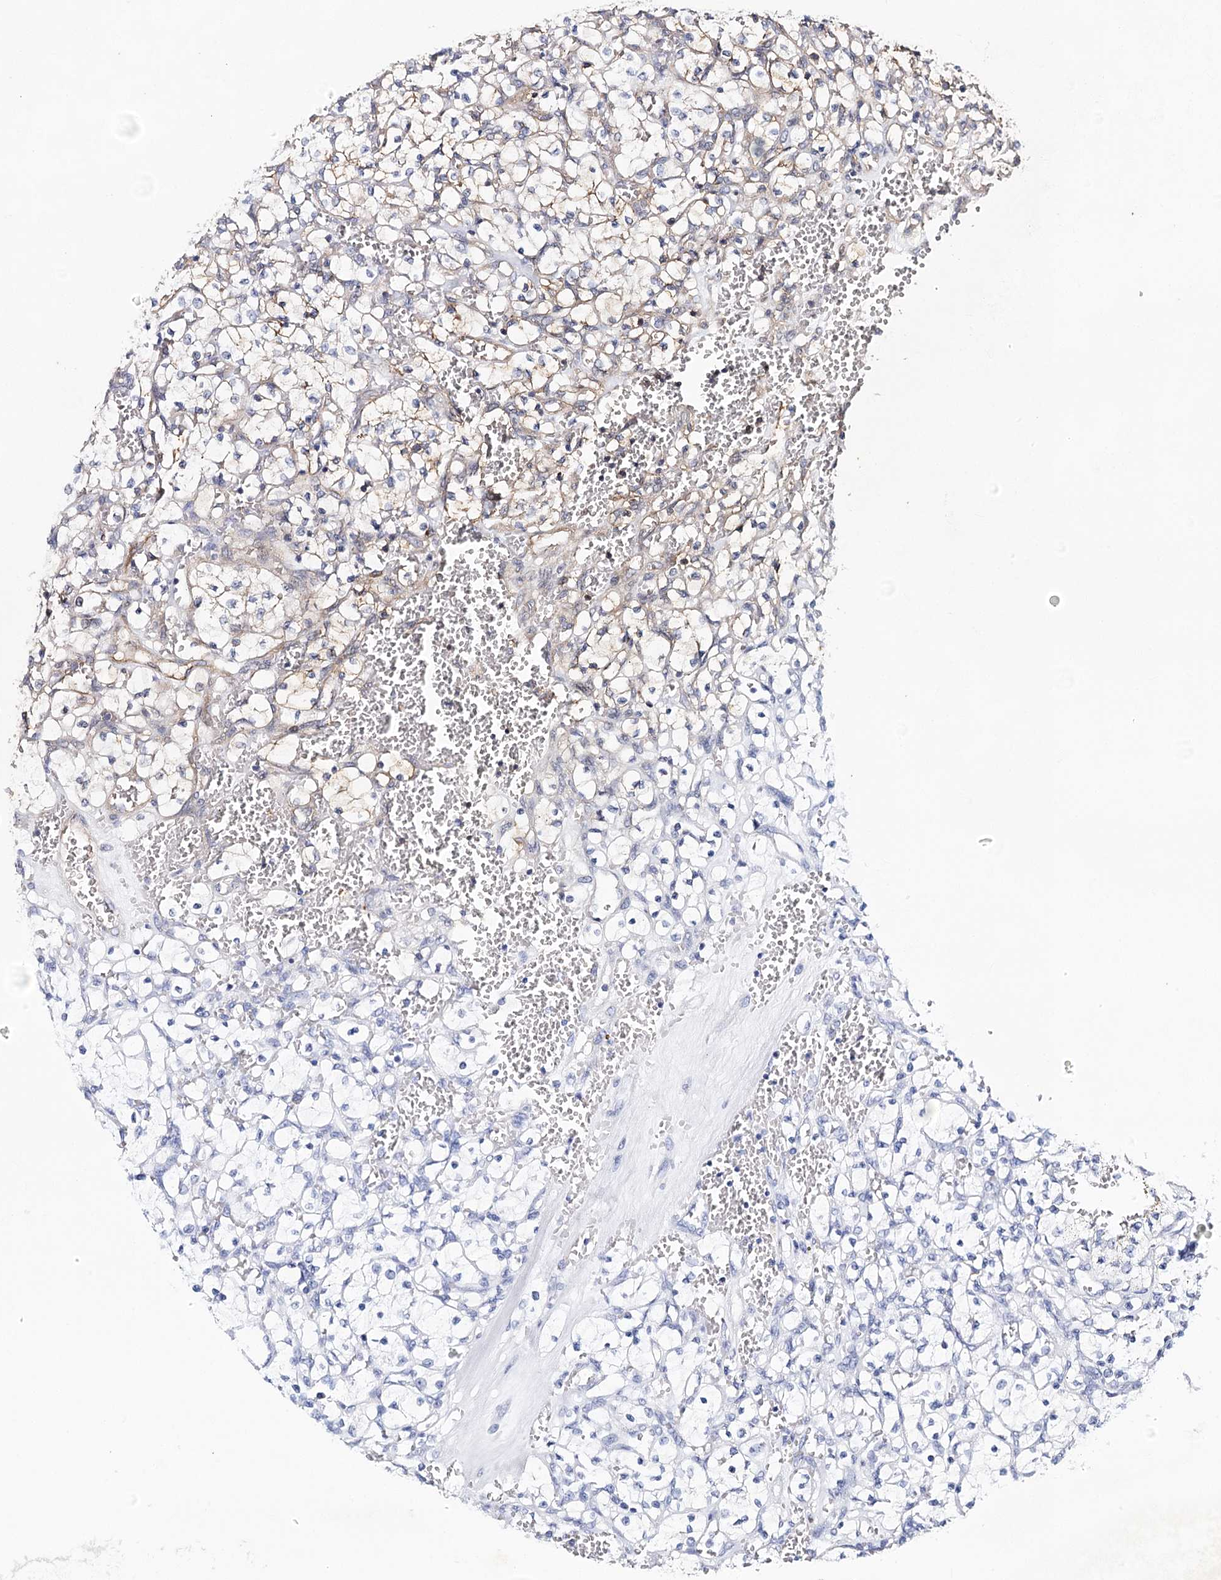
{"staining": {"intensity": "negative", "quantity": "none", "location": "none"}, "tissue": "renal cancer", "cell_type": "Tumor cells", "image_type": "cancer", "snomed": [{"axis": "morphology", "description": "Adenocarcinoma, NOS"}, {"axis": "topography", "description": "Kidney"}], "caption": "Adenocarcinoma (renal) was stained to show a protein in brown. There is no significant staining in tumor cells.", "gene": "TMEM218", "patient": {"sex": "female", "age": 69}}